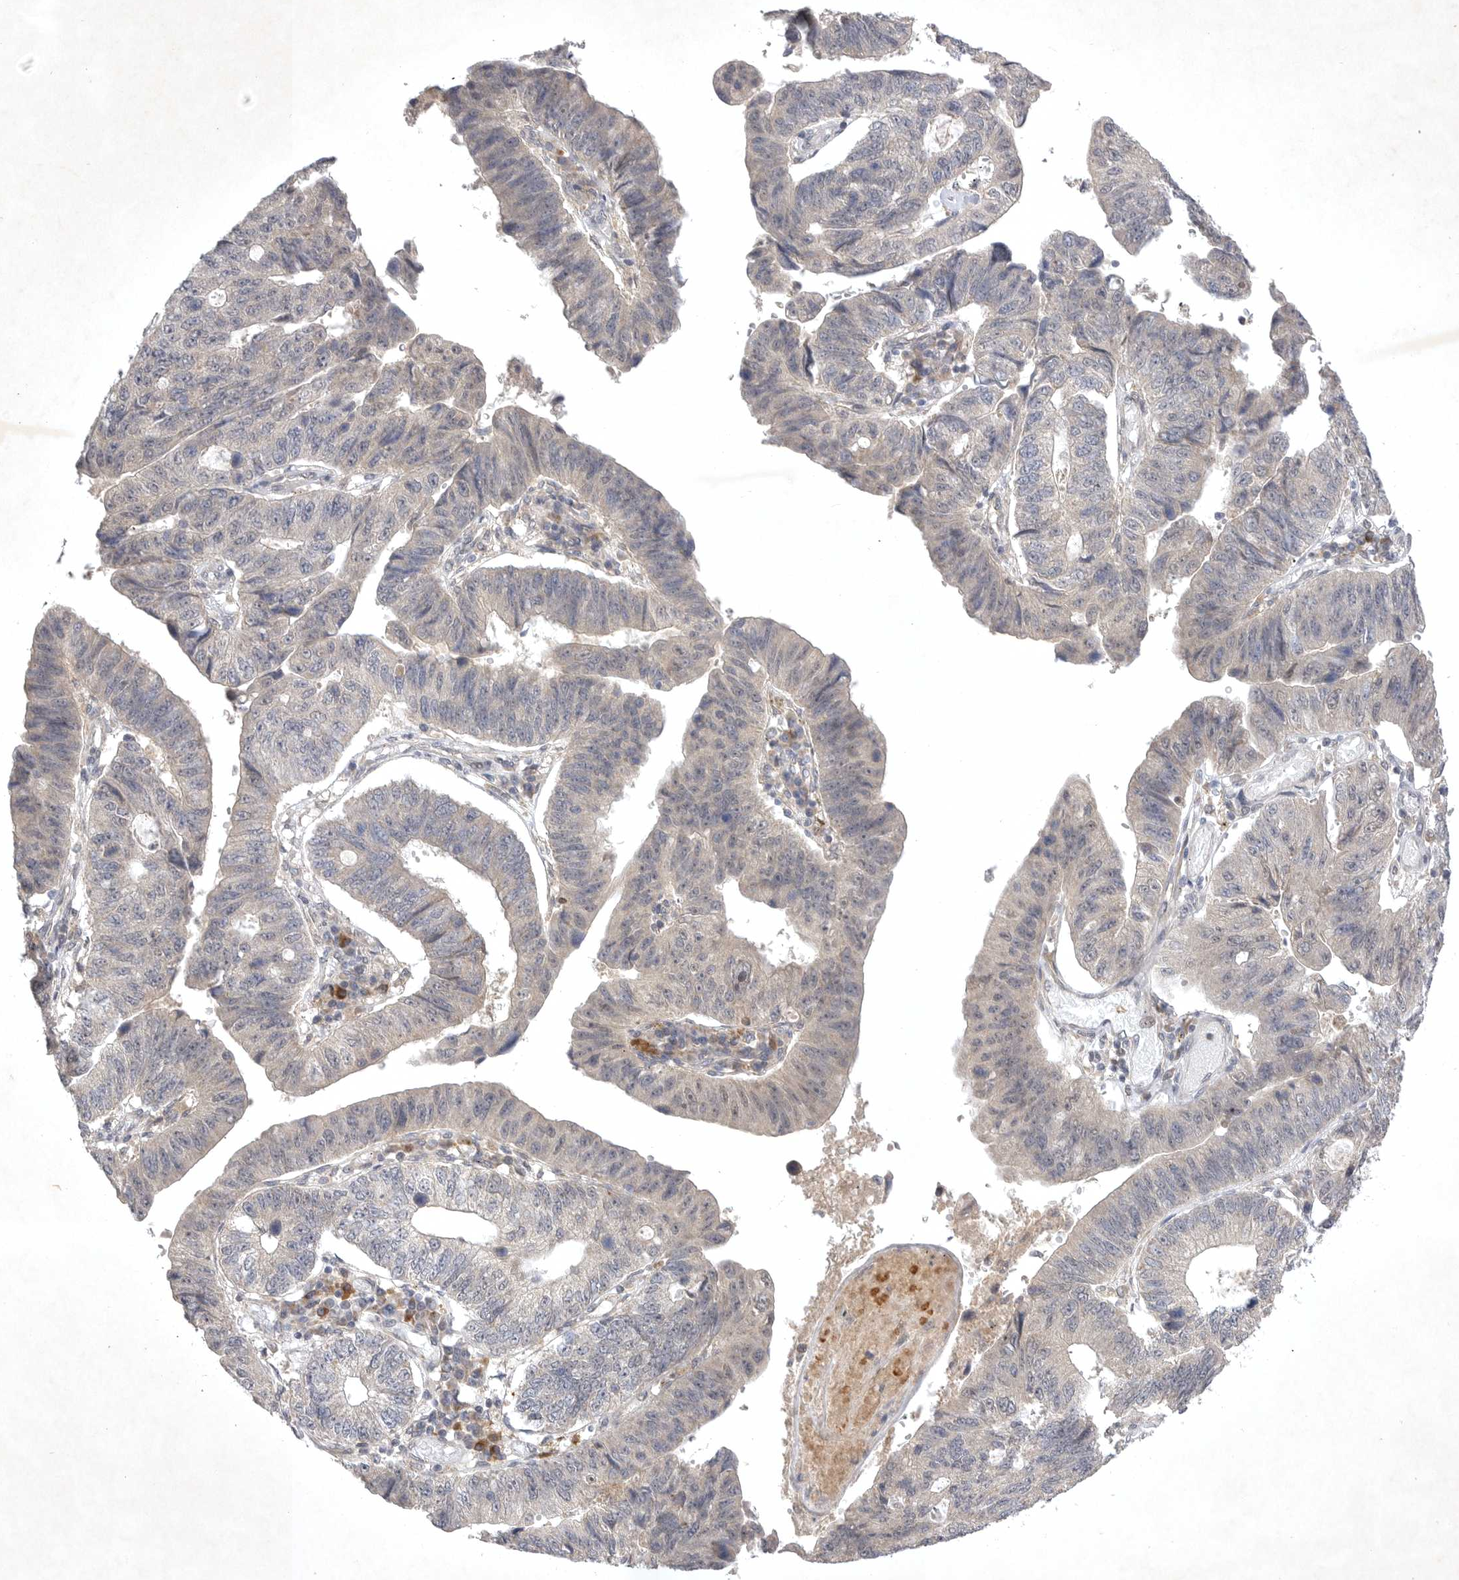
{"staining": {"intensity": "weak", "quantity": "<25%", "location": "cytoplasmic/membranous"}, "tissue": "stomach cancer", "cell_type": "Tumor cells", "image_type": "cancer", "snomed": [{"axis": "morphology", "description": "Adenocarcinoma, NOS"}, {"axis": "topography", "description": "Stomach"}], "caption": "The image reveals no staining of tumor cells in adenocarcinoma (stomach). (DAB immunohistochemistry (IHC), high magnification).", "gene": "PTPDC1", "patient": {"sex": "male", "age": 59}}